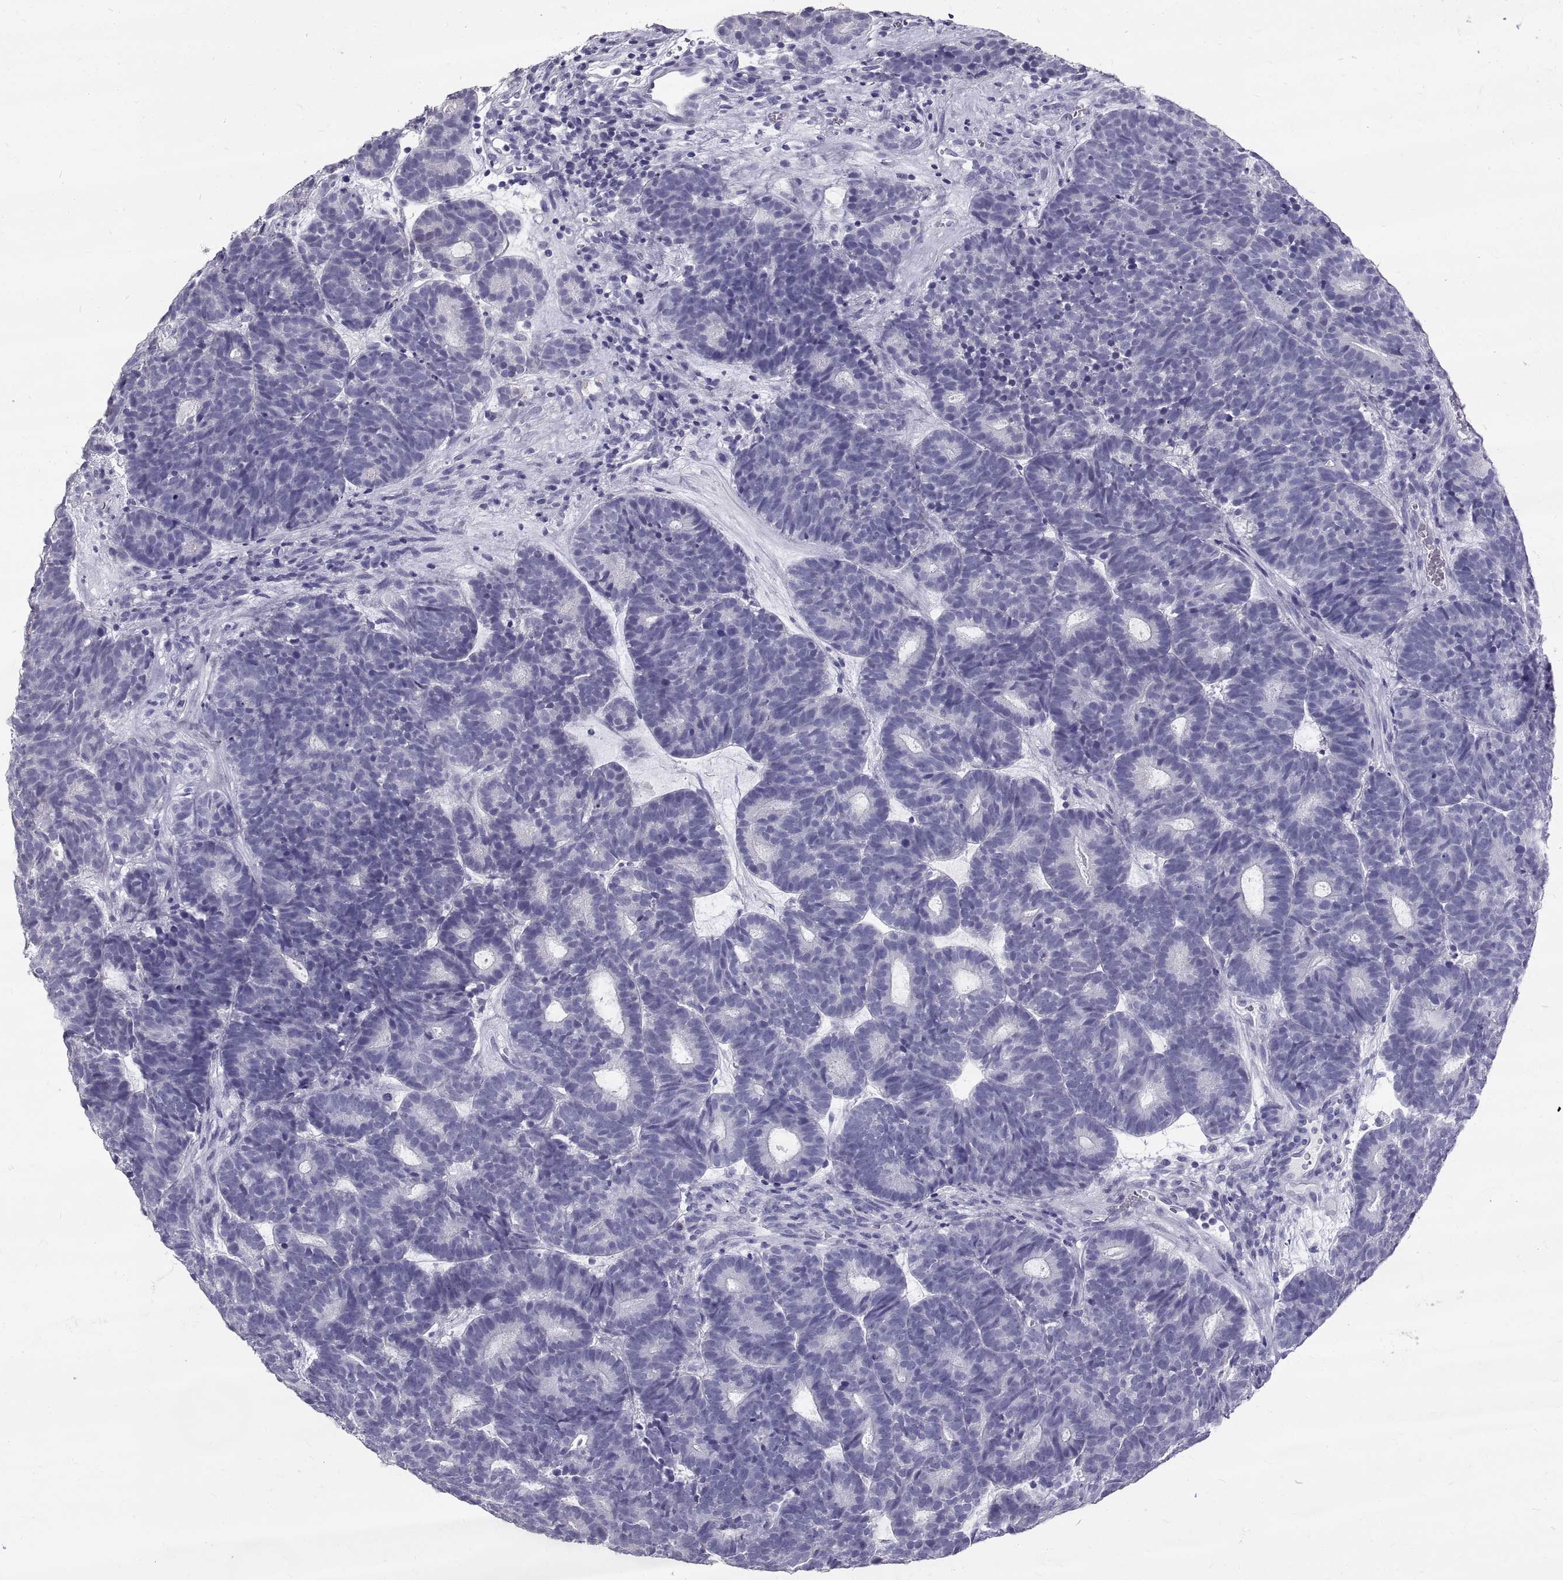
{"staining": {"intensity": "negative", "quantity": "none", "location": "none"}, "tissue": "head and neck cancer", "cell_type": "Tumor cells", "image_type": "cancer", "snomed": [{"axis": "morphology", "description": "Adenocarcinoma, NOS"}, {"axis": "topography", "description": "Head-Neck"}], "caption": "High magnification brightfield microscopy of head and neck cancer (adenocarcinoma) stained with DAB (3,3'-diaminobenzidine) (brown) and counterstained with hematoxylin (blue): tumor cells show no significant expression. (DAB (3,3'-diaminobenzidine) immunohistochemistry, high magnification).", "gene": "GNG12", "patient": {"sex": "female", "age": 81}}